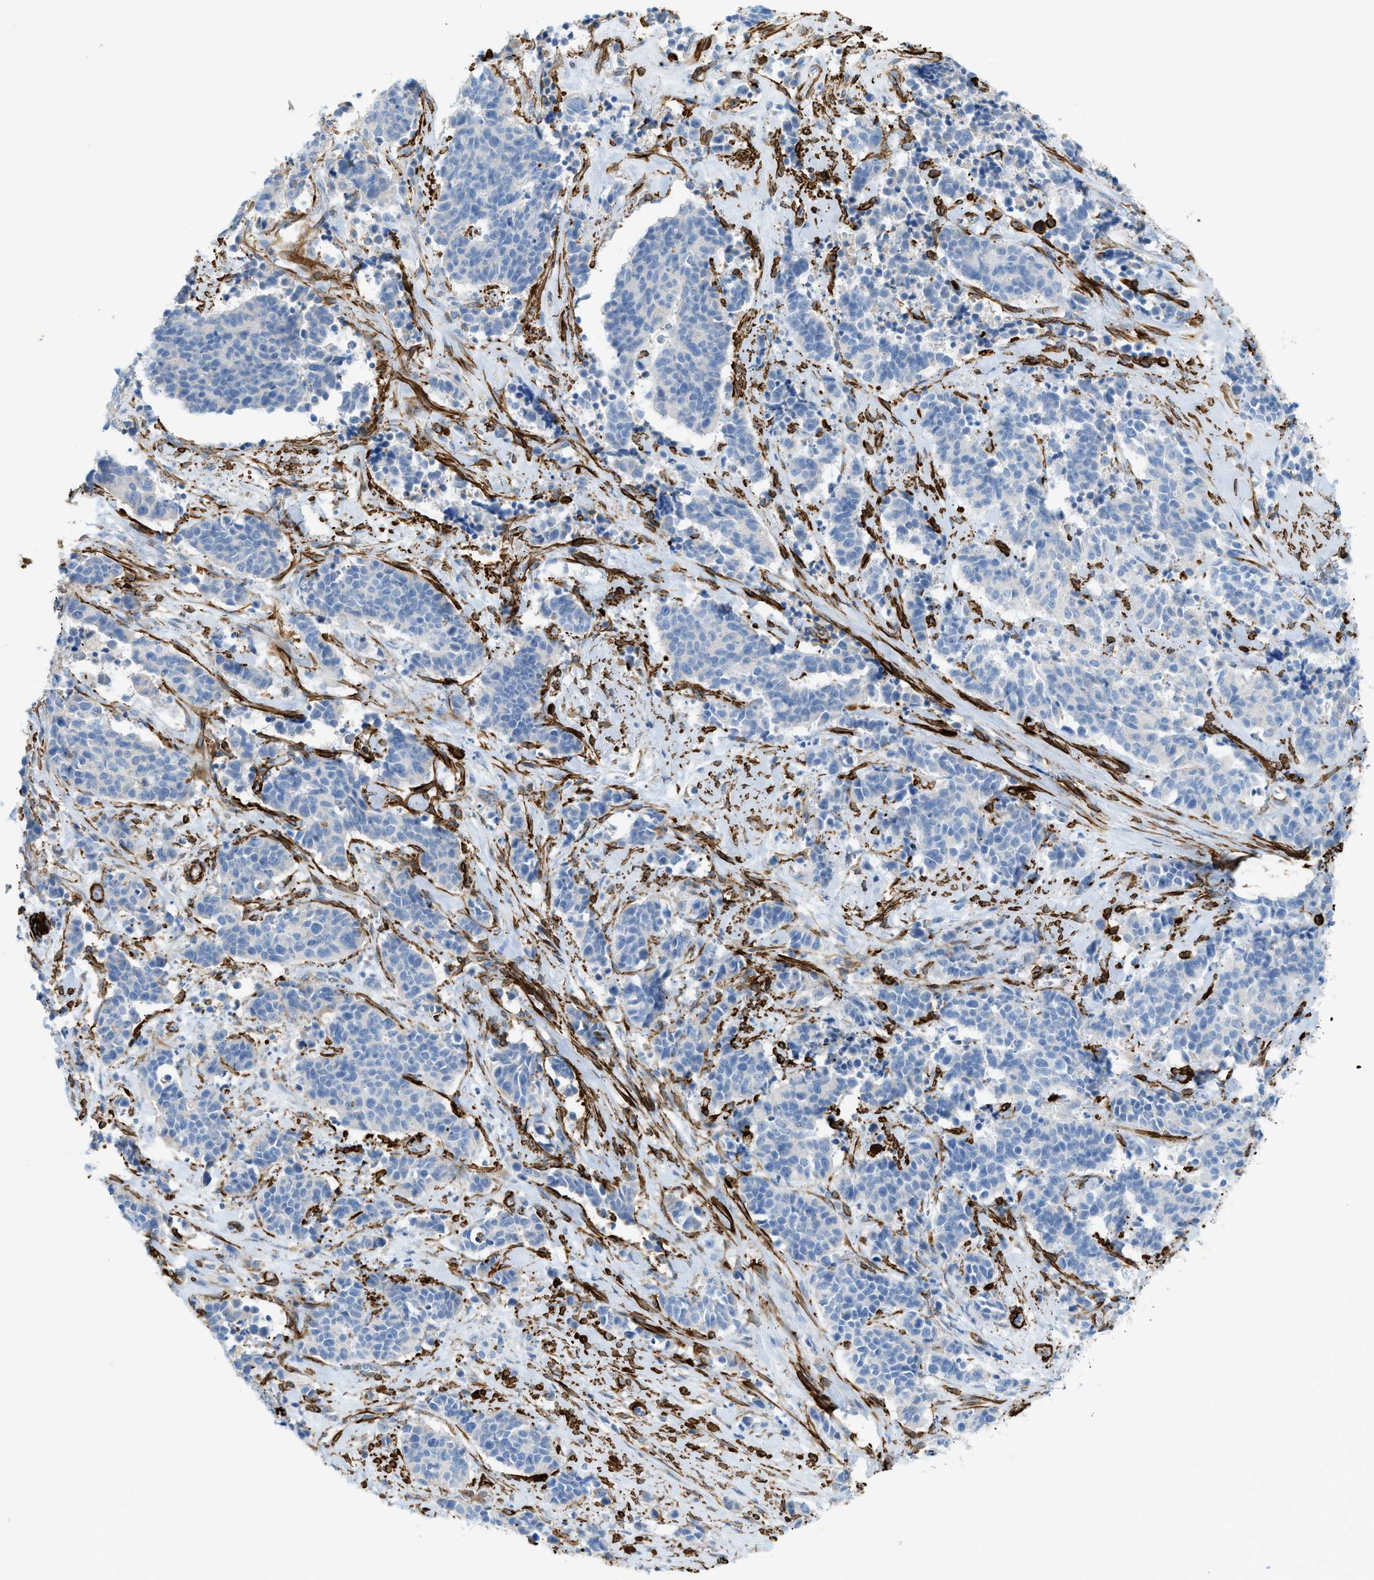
{"staining": {"intensity": "negative", "quantity": "none", "location": "none"}, "tissue": "cervical cancer", "cell_type": "Tumor cells", "image_type": "cancer", "snomed": [{"axis": "morphology", "description": "Squamous cell carcinoma, NOS"}, {"axis": "topography", "description": "Cervix"}], "caption": "Image shows no protein expression in tumor cells of cervical cancer (squamous cell carcinoma) tissue.", "gene": "MYH11", "patient": {"sex": "female", "age": 35}}